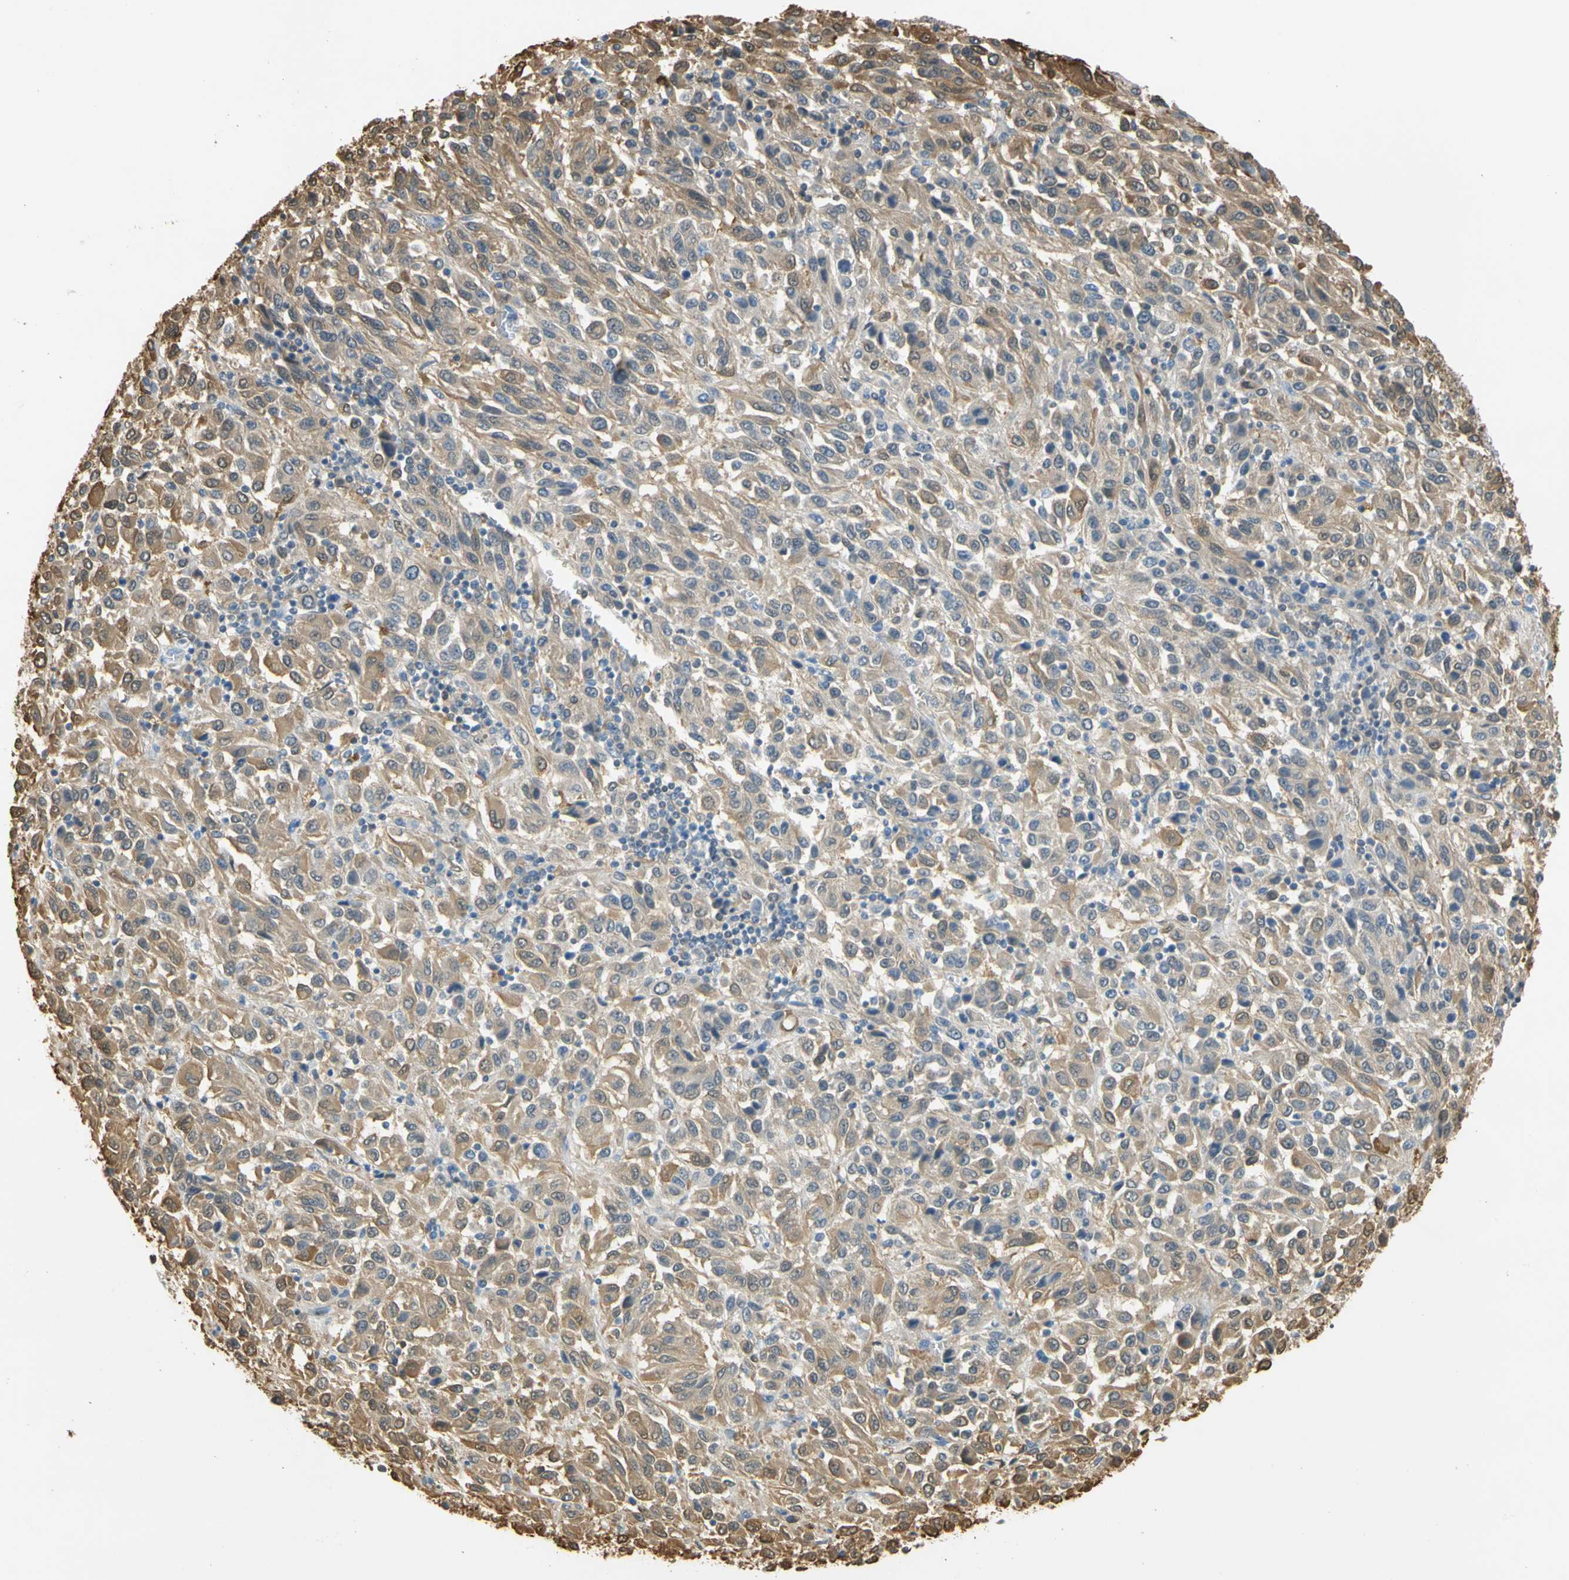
{"staining": {"intensity": "moderate", "quantity": ">75%", "location": "cytoplasmic/membranous"}, "tissue": "melanoma", "cell_type": "Tumor cells", "image_type": "cancer", "snomed": [{"axis": "morphology", "description": "Malignant melanoma, Metastatic site"}, {"axis": "topography", "description": "Lung"}], "caption": "IHC (DAB) staining of malignant melanoma (metastatic site) exhibits moderate cytoplasmic/membranous protein expression in approximately >75% of tumor cells. (DAB (3,3'-diaminobenzidine) = brown stain, brightfield microscopy at high magnification).", "gene": "S100A6", "patient": {"sex": "male", "age": 64}}